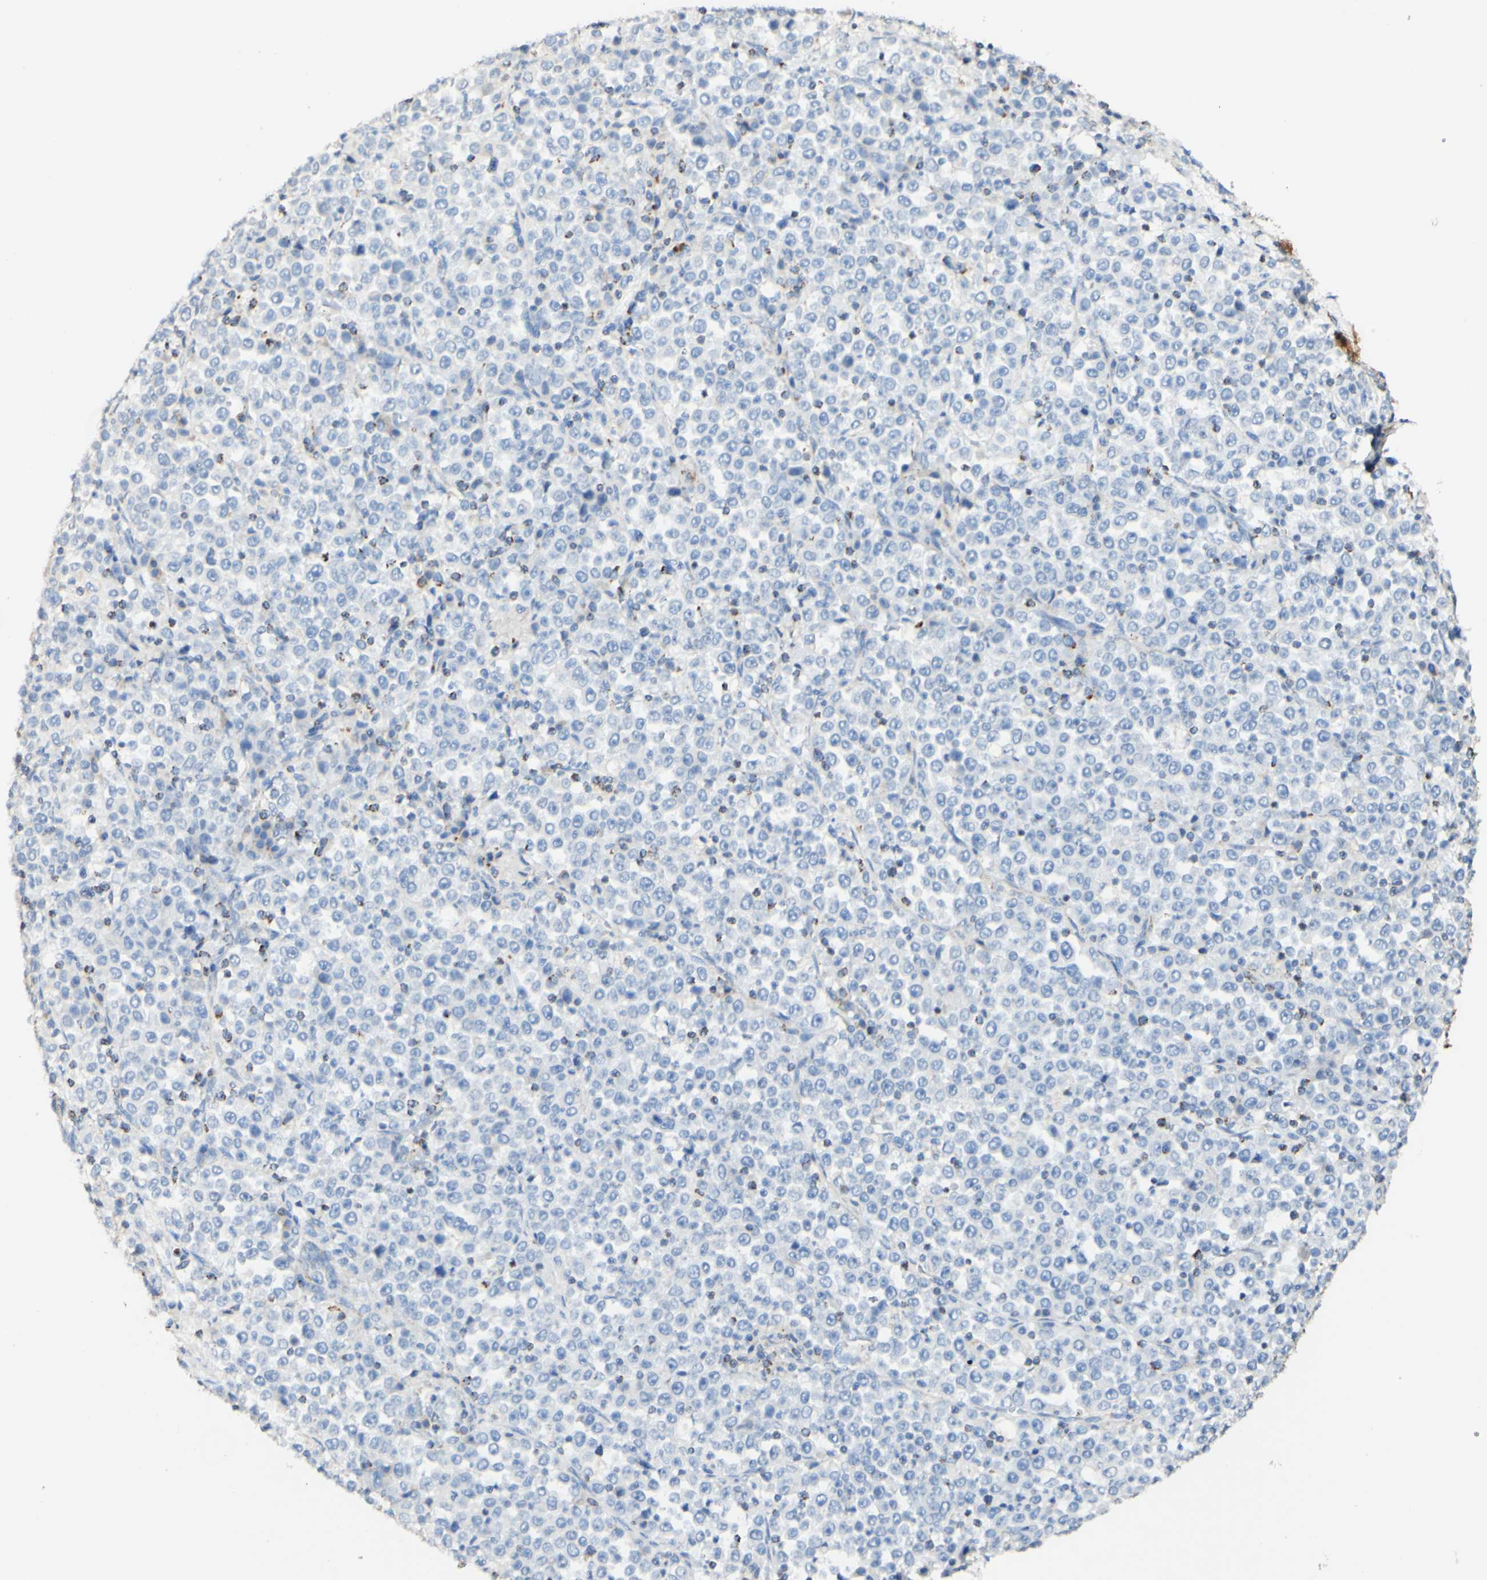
{"staining": {"intensity": "negative", "quantity": "none", "location": "none"}, "tissue": "stomach cancer", "cell_type": "Tumor cells", "image_type": "cancer", "snomed": [{"axis": "morphology", "description": "Normal tissue, NOS"}, {"axis": "morphology", "description": "Adenocarcinoma, NOS"}, {"axis": "topography", "description": "Stomach, upper"}, {"axis": "topography", "description": "Stomach"}], "caption": "The histopathology image reveals no significant positivity in tumor cells of stomach cancer (adenocarcinoma).", "gene": "OXCT1", "patient": {"sex": "male", "age": 59}}